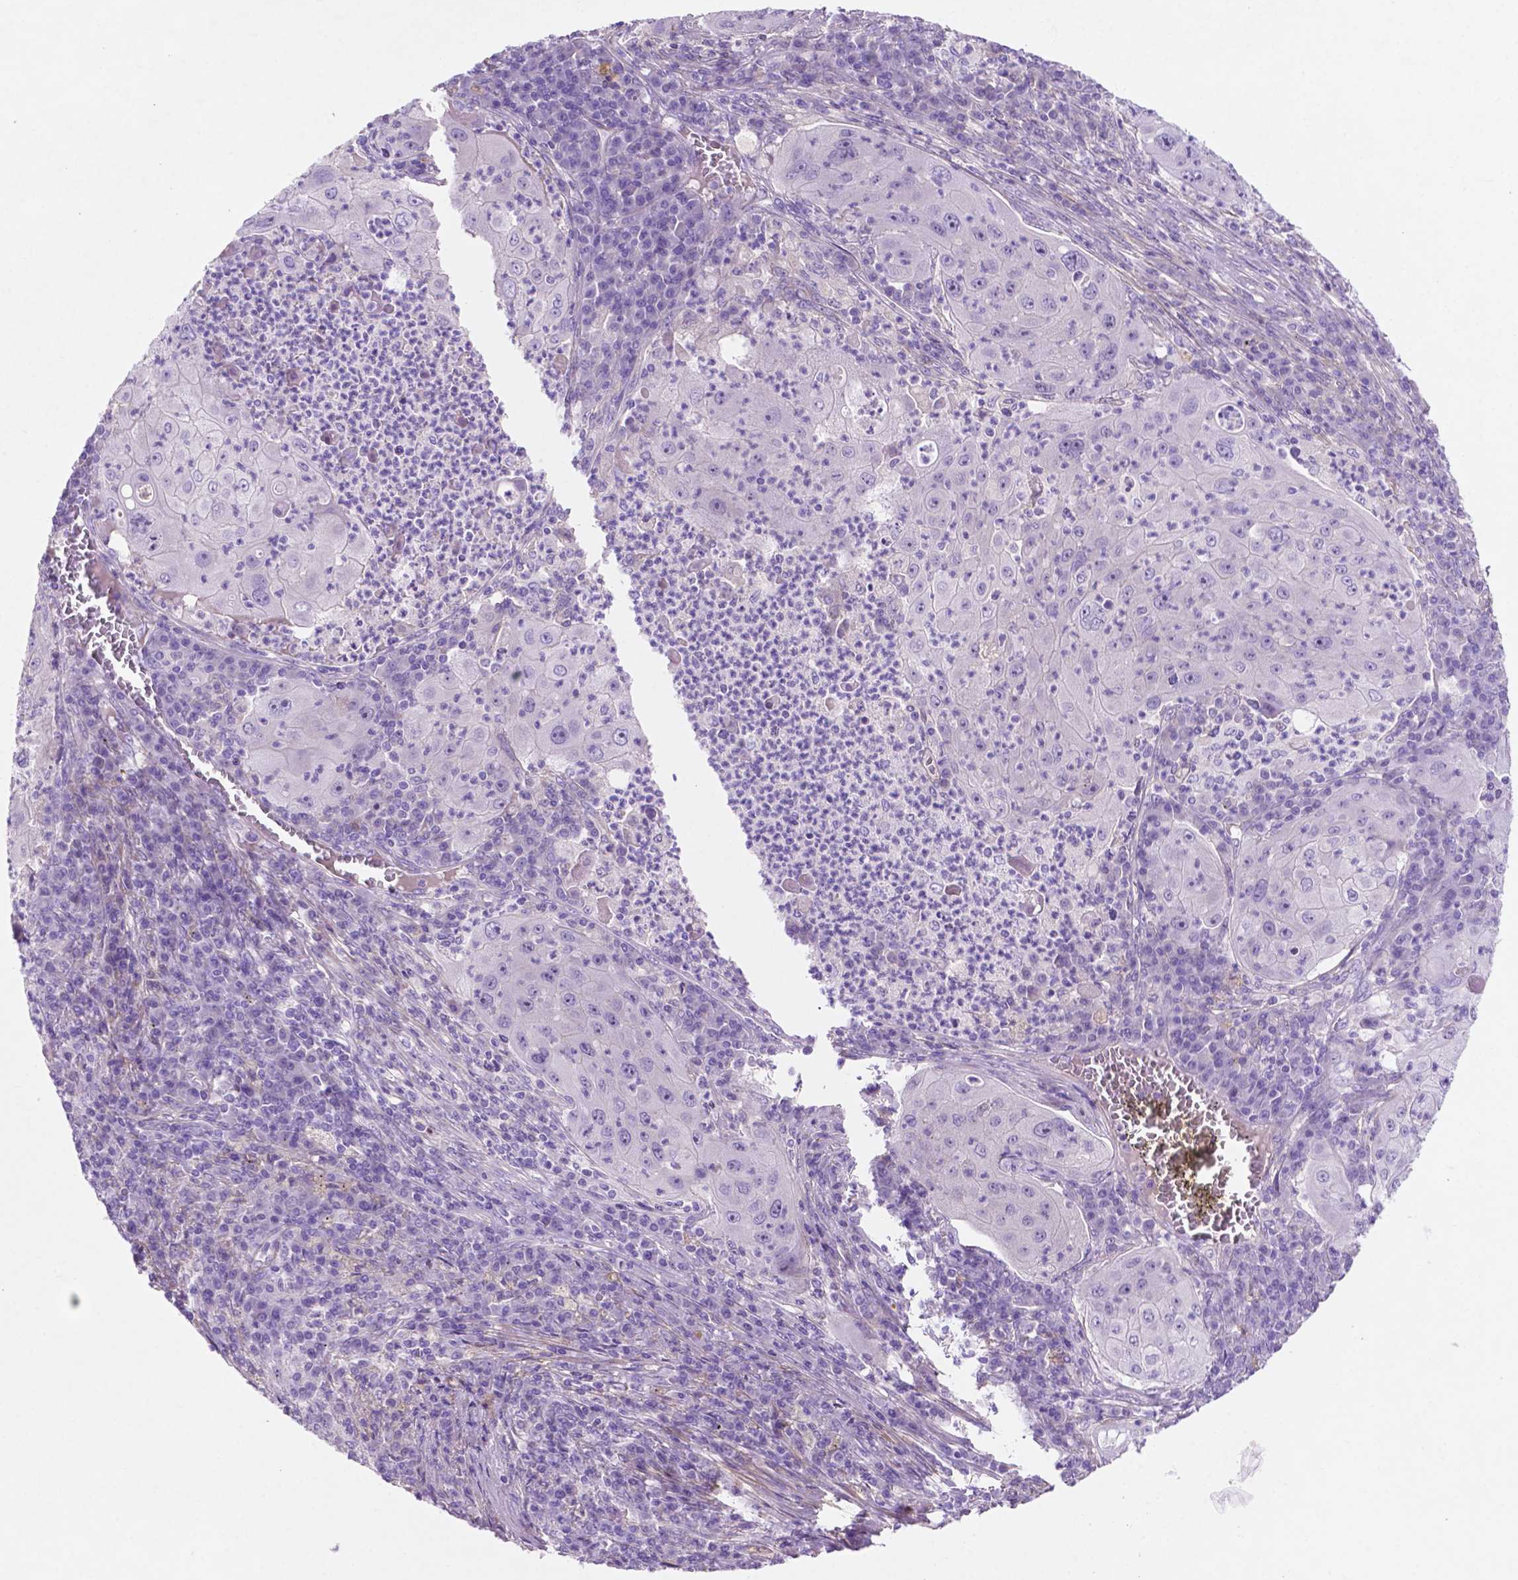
{"staining": {"intensity": "negative", "quantity": "none", "location": "none"}, "tissue": "lung cancer", "cell_type": "Tumor cells", "image_type": "cancer", "snomed": [{"axis": "morphology", "description": "Squamous cell carcinoma, NOS"}, {"axis": "topography", "description": "Lung"}], "caption": "Human lung cancer (squamous cell carcinoma) stained for a protein using IHC demonstrates no expression in tumor cells.", "gene": "ASPG", "patient": {"sex": "female", "age": 59}}